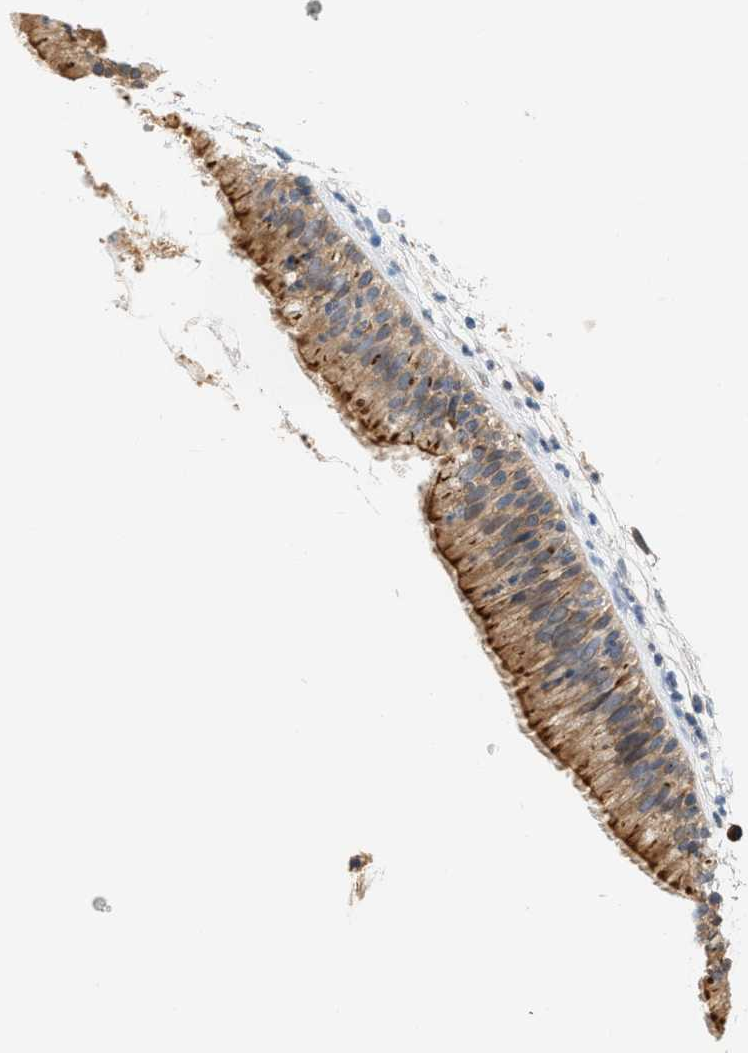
{"staining": {"intensity": "moderate", "quantity": ">75%", "location": "cytoplasmic/membranous"}, "tissue": "nasopharynx", "cell_type": "Respiratory epithelial cells", "image_type": "normal", "snomed": [{"axis": "morphology", "description": "Normal tissue, NOS"}, {"axis": "topography", "description": "Nasopharynx"}], "caption": "DAB immunohistochemical staining of benign human nasopharynx shows moderate cytoplasmic/membranous protein positivity in approximately >75% of respiratory epithelial cells. (brown staining indicates protein expression, while blue staining denotes nuclei).", "gene": "CTXN1", "patient": {"sex": "male", "age": 21}}